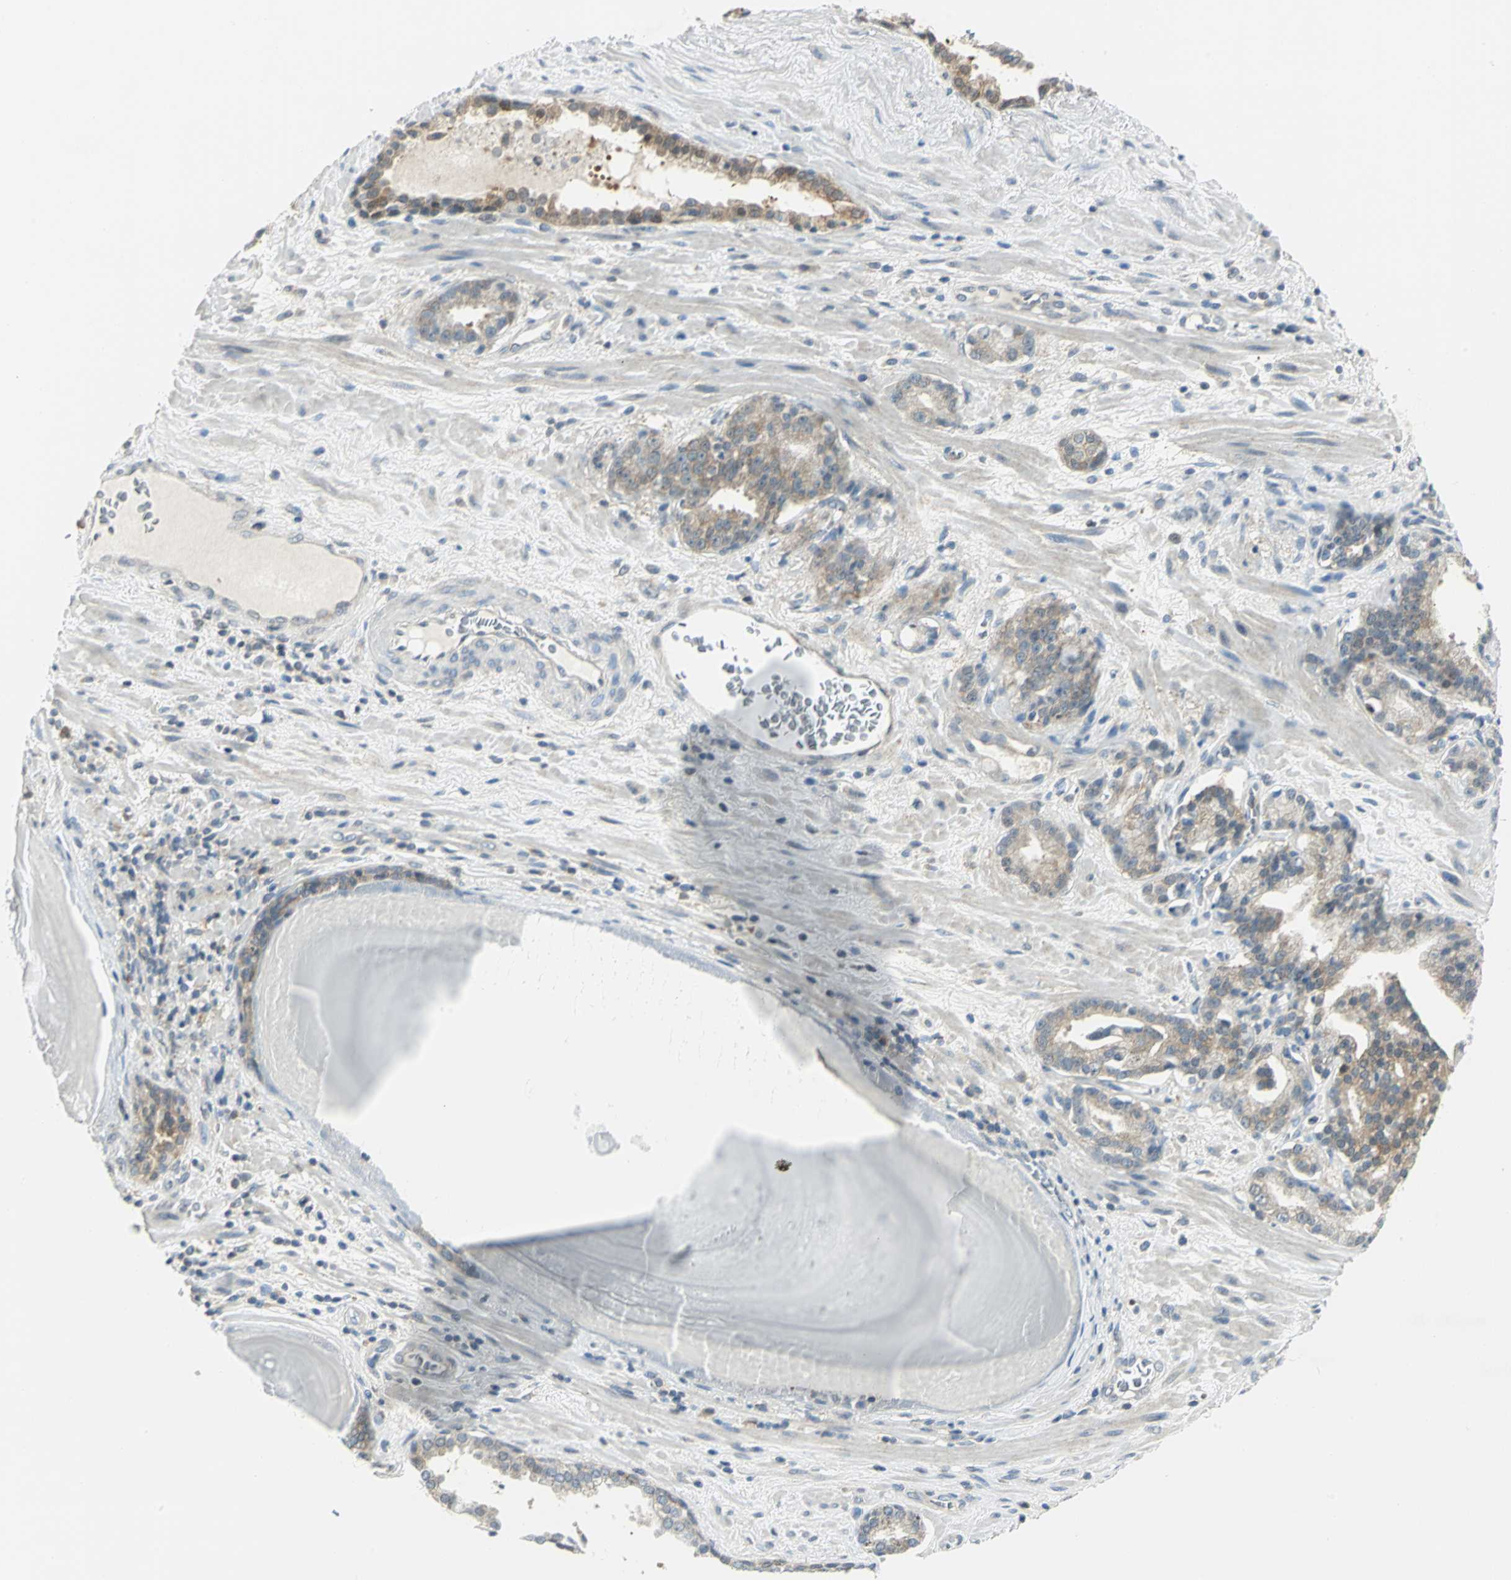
{"staining": {"intensity": "moderate", "quantity": "25%-75%", "location": "cytoplasmic/membranous"}, "tissue": "prostate cancer", "cell_type": "Tumor cells", "image_type": "cancer", "snomed": [{"axis": "morphology", "description": "Adenocarcinoma, Low grade"}, {"axis": "topography", "description": "Prostate"}], "caption": "This photomicrograph shows immunohistochemistry staining of human prostate cancer, with medium moderate cytoplasmic/membranous positivity in approximately 25%-75% of tumor cells.", "gene": "ALDOA", "patient": {"sex": "male", "age": 63}}